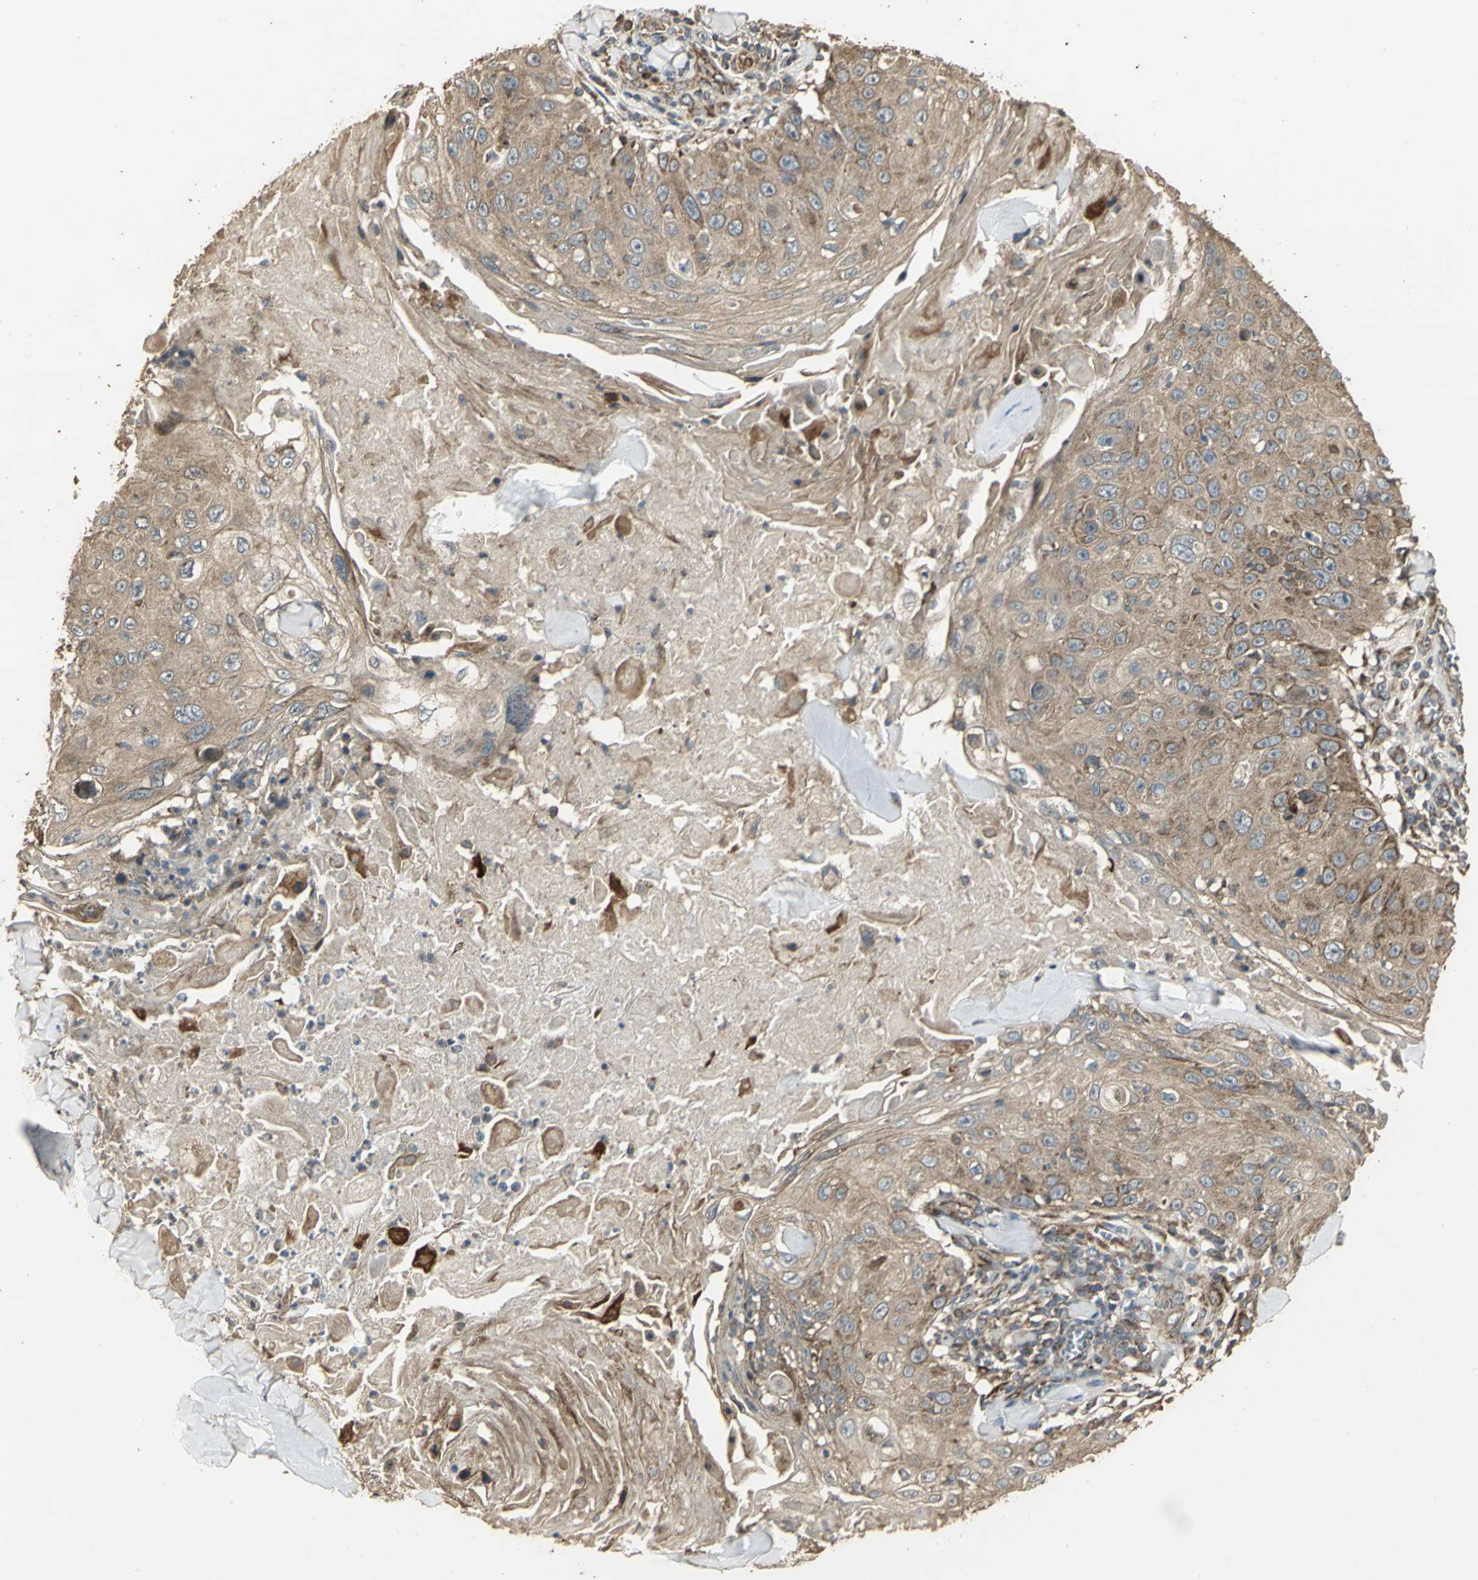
{"staining": {"intensity": "moderate", "quantity": ">75%", "location": "cytoplasmic/membranous"}, "tissue": "skin cancer", "cell_type": "Tumor cells", "image_type": "cancer", "snomed": [{"axis": "morphology", "description": "Squamous cell carcinoma, NOS"}, {"axis": "topography", "description": "Skin"}], "caption": "DAB (3,3'-diaminobenzidine) immunohistochemical staining of skin cancer demonstrates moderate cytoplasmic/membranous protein staining in about >75% of tumor cells.", "gene": "KANK1", "patient": {"sex": "male", "age": 86}}